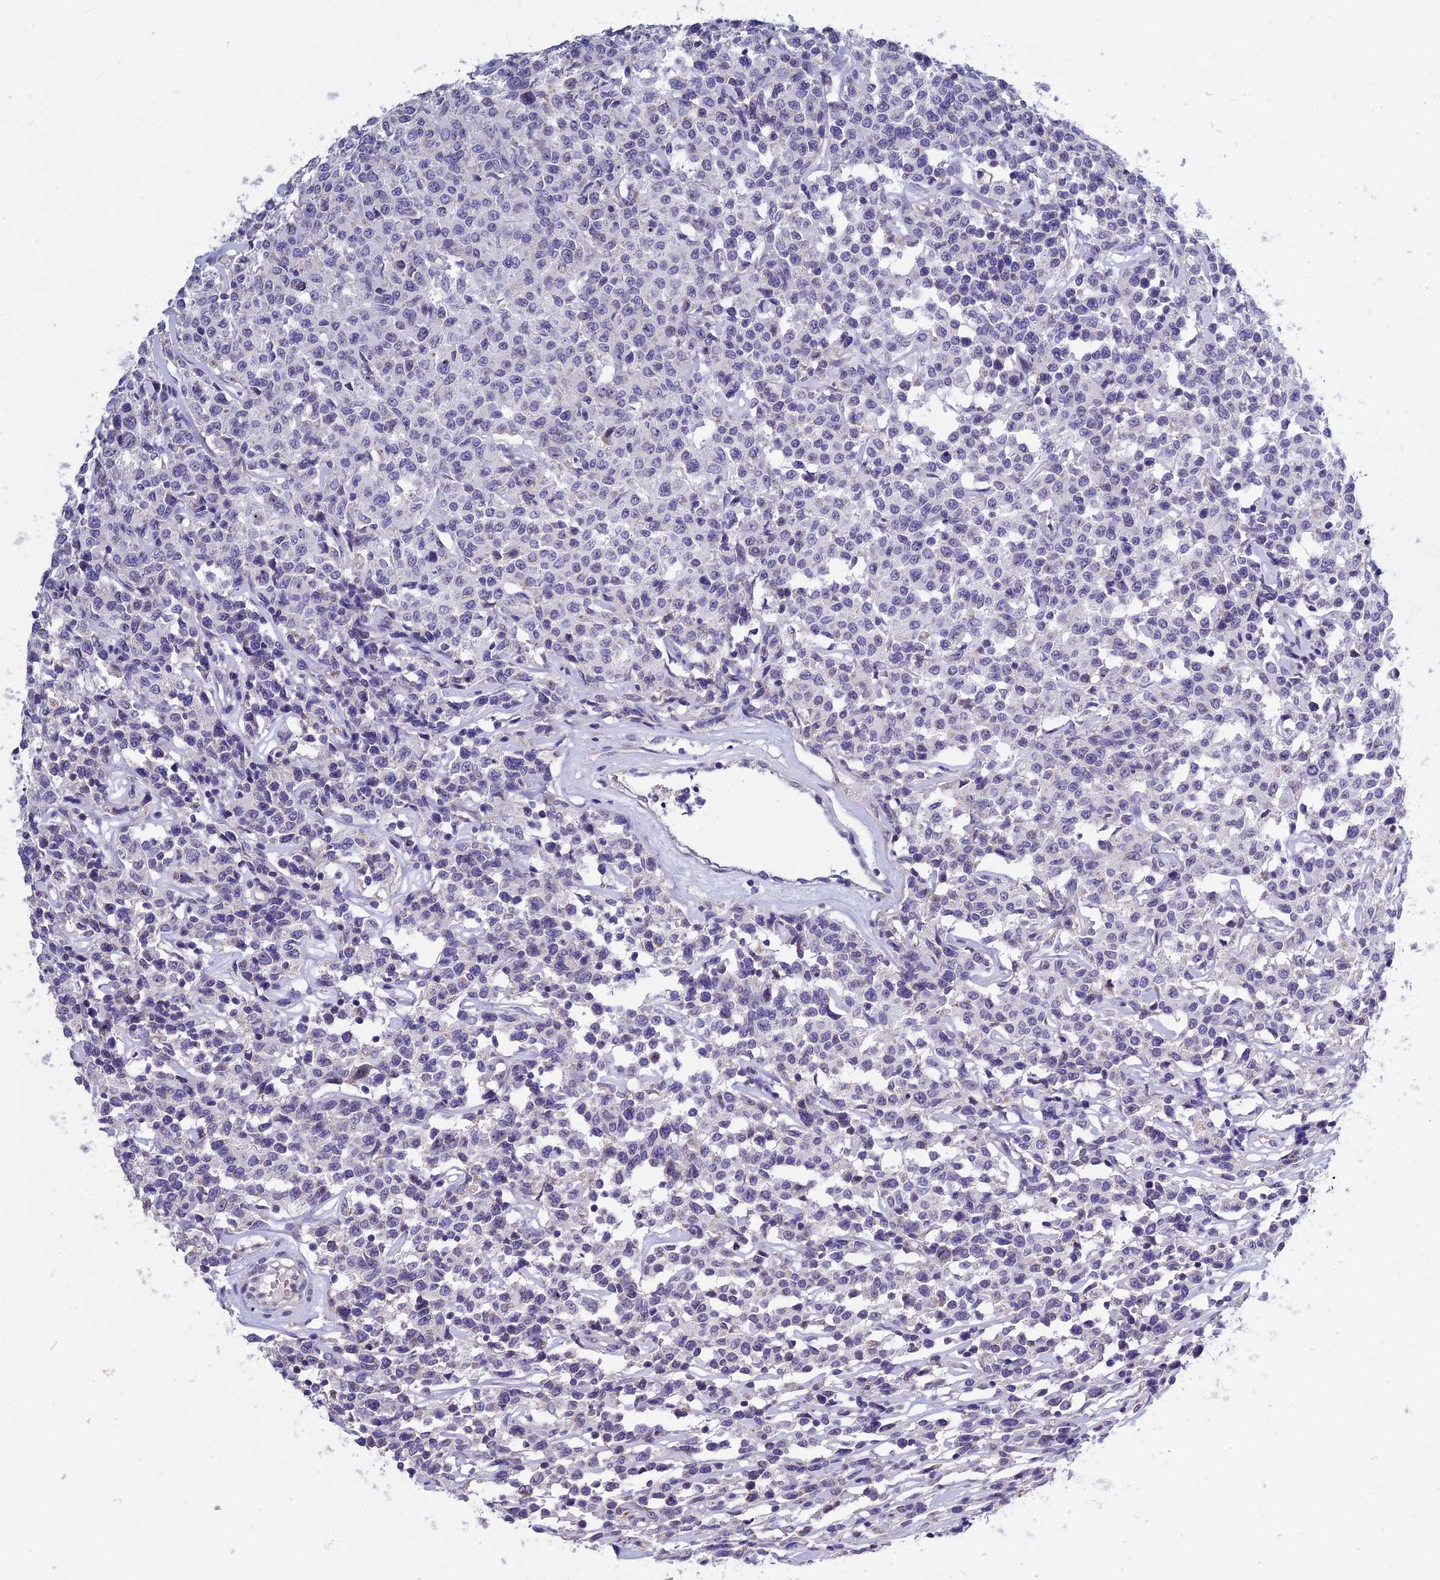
{"staining": {"intensity": "negative", "quantity": "none", "location": "none"}, "tissue": "lymphoma", "cell_type": "Tumor cells", "image_type": "cancer", "snomed": [{"axis": "morphology", "description": "Malignant lymphoma, non-Hodgkin's type, Low grade"}, {"axis": "topography", "description": "Small intestine"}], "caption": "Immunohistochemistry (IHC) of human lymphoma shows no expression in tumor cells.", "gene": "KNOP1", "patient": {"sex": "female", "age": 59}}